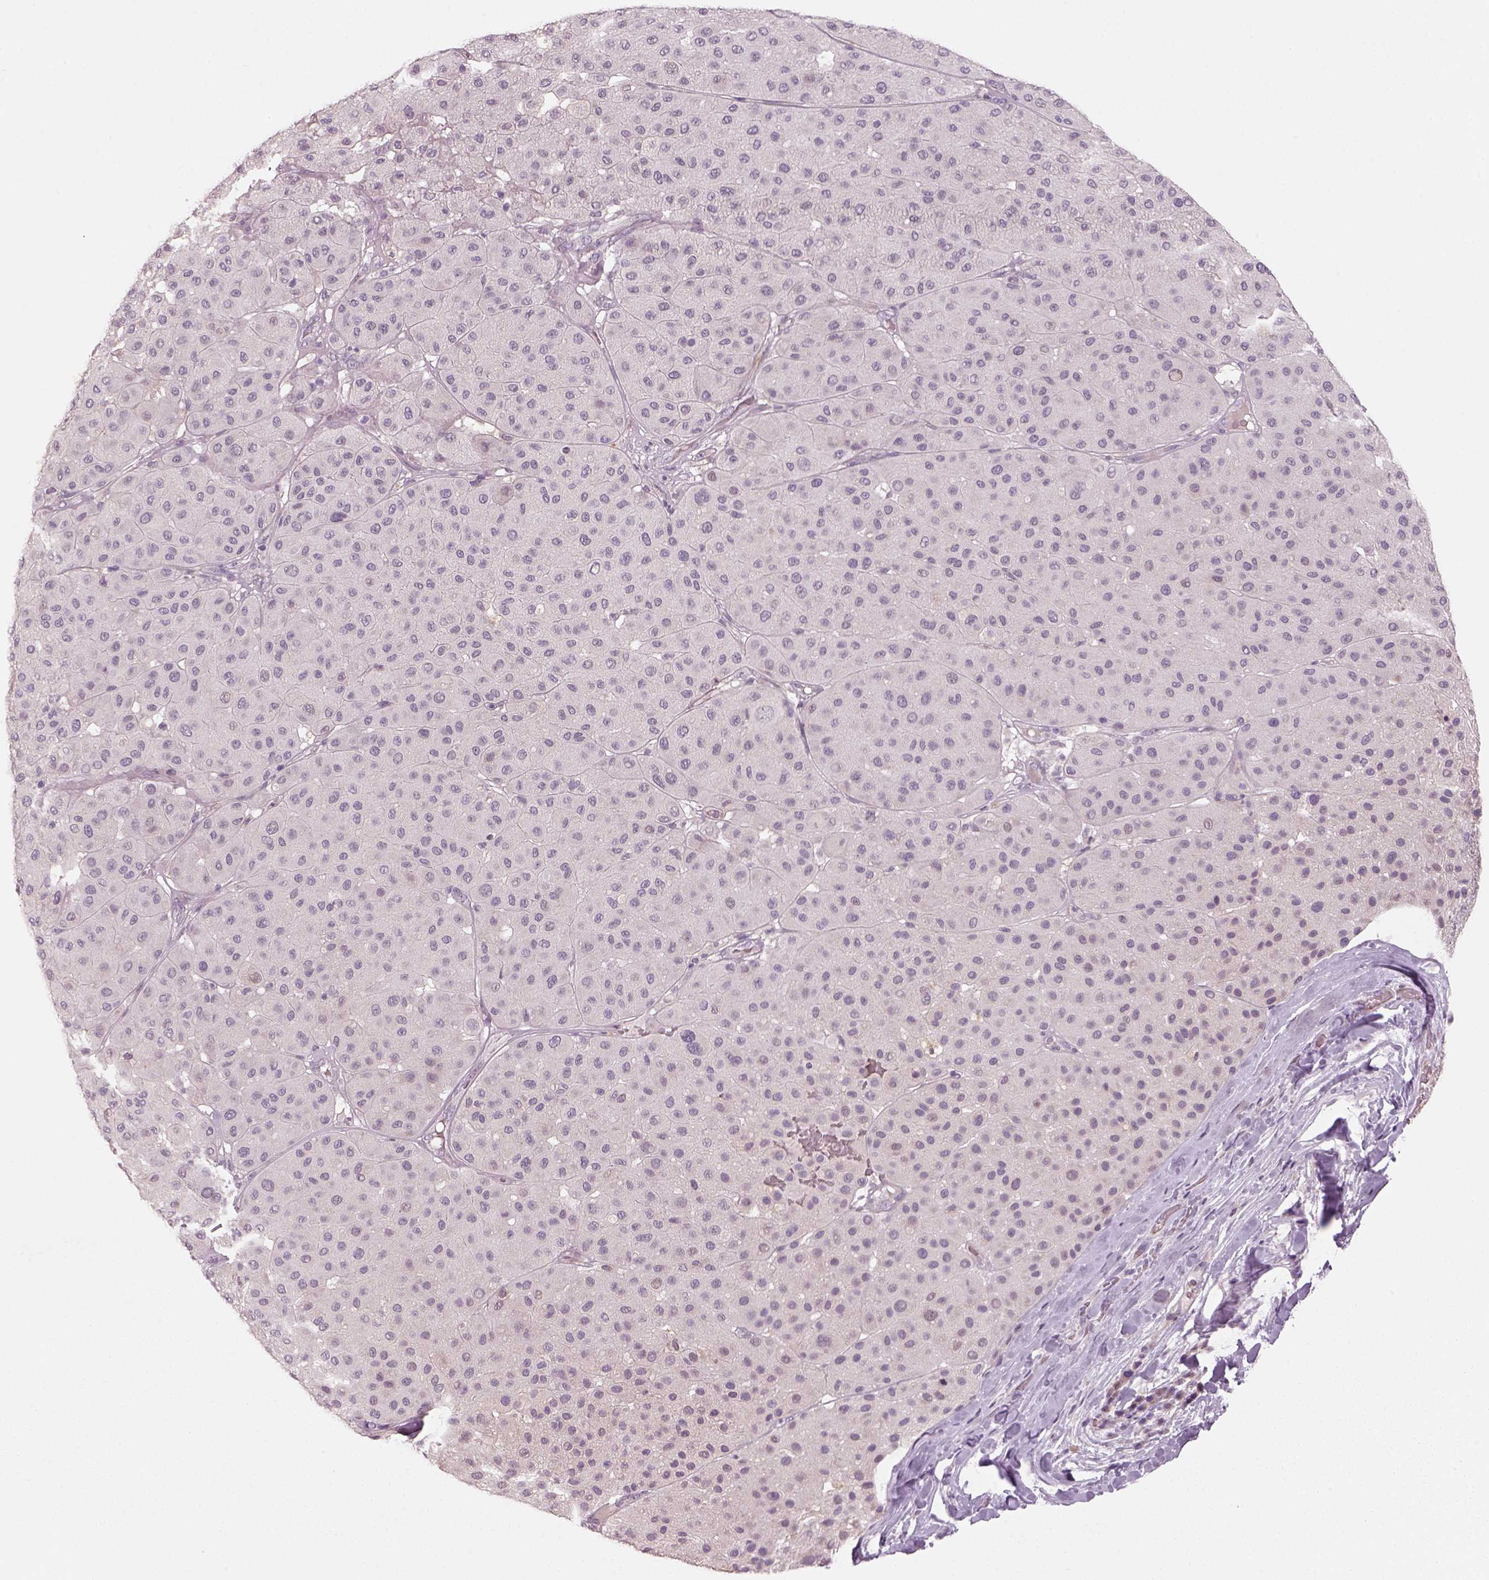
{"staining": {"intensity": "negative", "quantity": "none", "location": "none"}, "tissue": "melanoma", "cell_type": "Tumor cells", "image_type": "cancer", "snomed": [{"axis": "morphology", "description": "Malignant melanoma, Metastatic site"}, {"axis": "topography", "description": "Smooth muscle"}], "caption": "The histopathology image displays no significant expression in tumor cells of malignant melanoma (metastatic site).", "gene": "GDNF", "patient": {"sex": "male", "age": 41}}